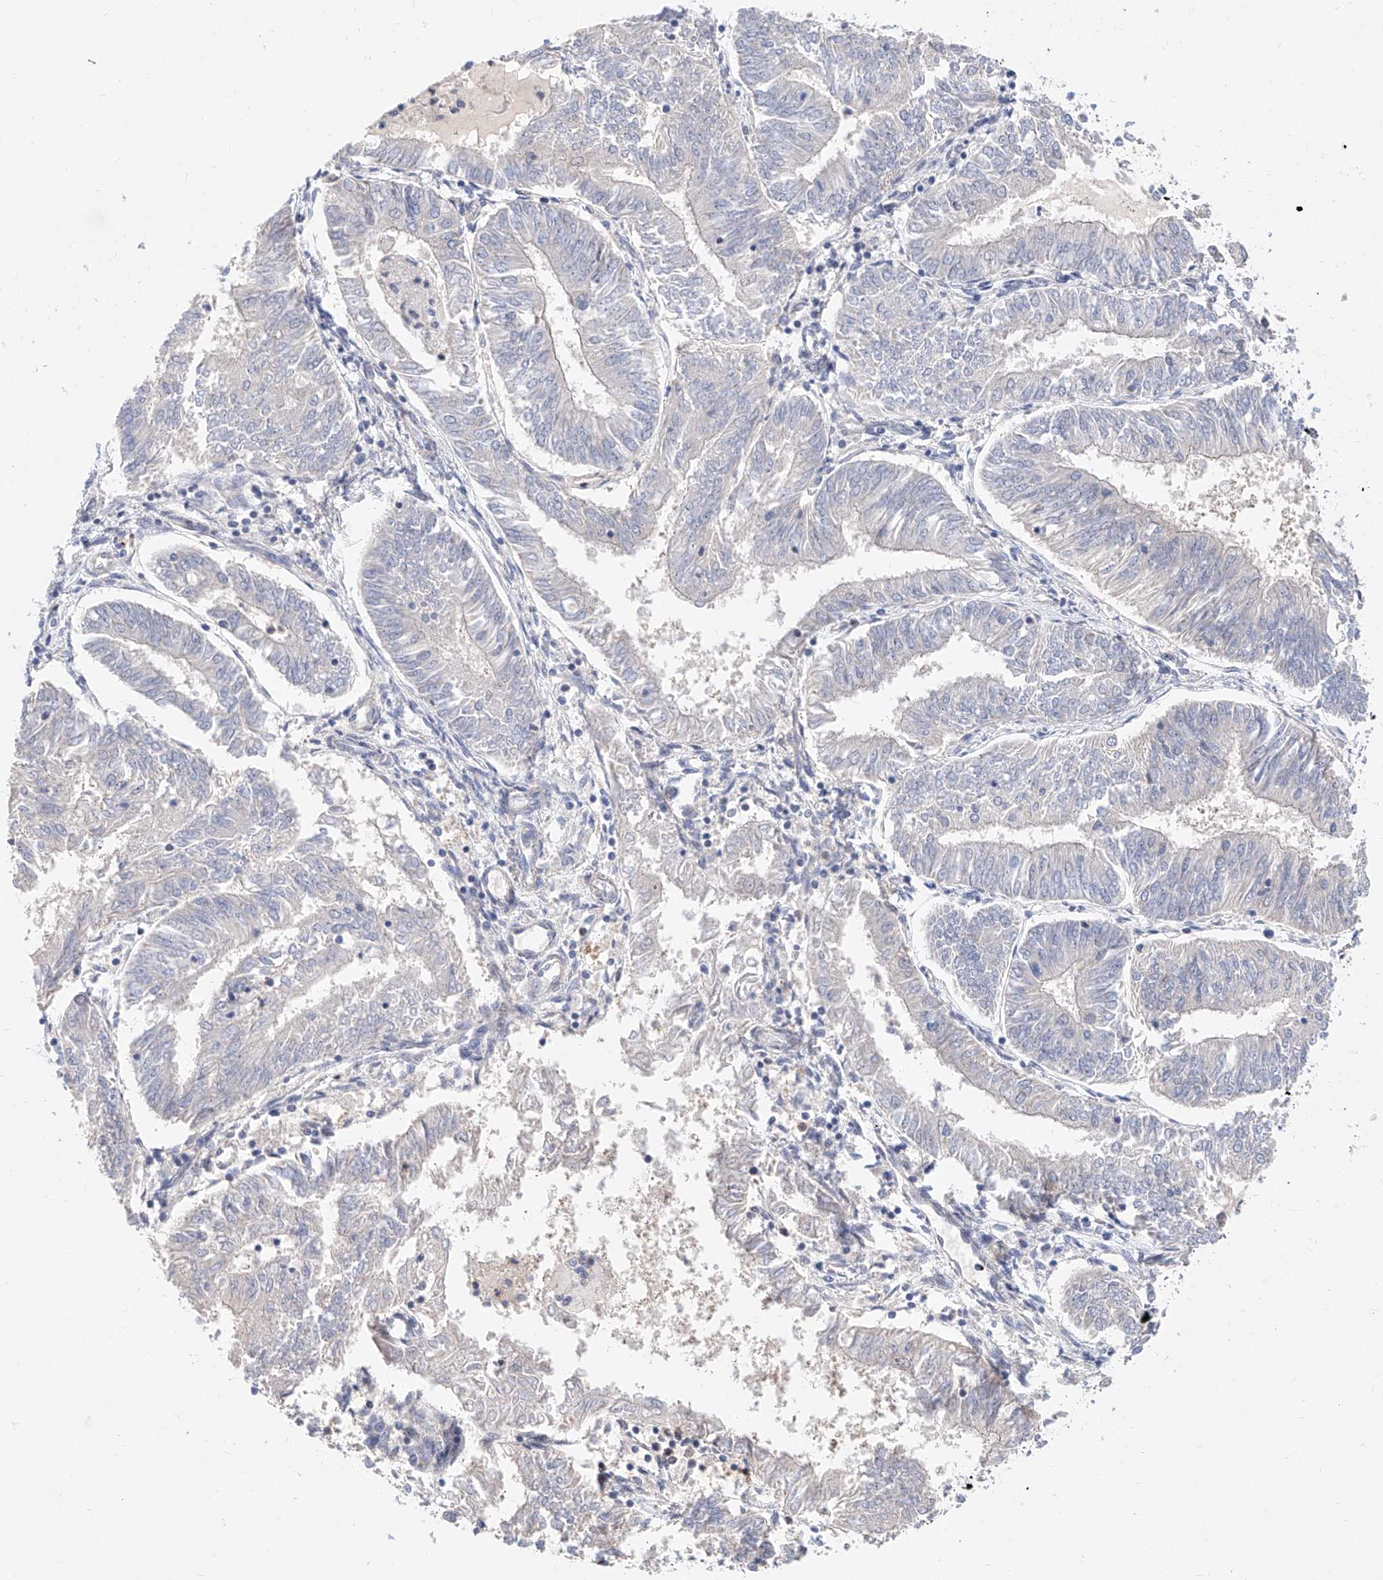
{"staining": {"intensity": "negative", "quantity": "none", "location": "none"}, "tissue": "endometrial cancer", "cell_type": "Tumor cells", "image_type": "cancer", "snomed": [{"axis": "morphology", "description": "Adenocarcinoma, NOS"}, {"axis": "topography", "description": "Endometrium"}], "caption": "Tumor cells are negative for protein expression in human endometrial cancer. (IHC, brightfield microscopy, high magnification).", "gene": "FUCA2", "patient": {"sex": "female", "age": 58}}